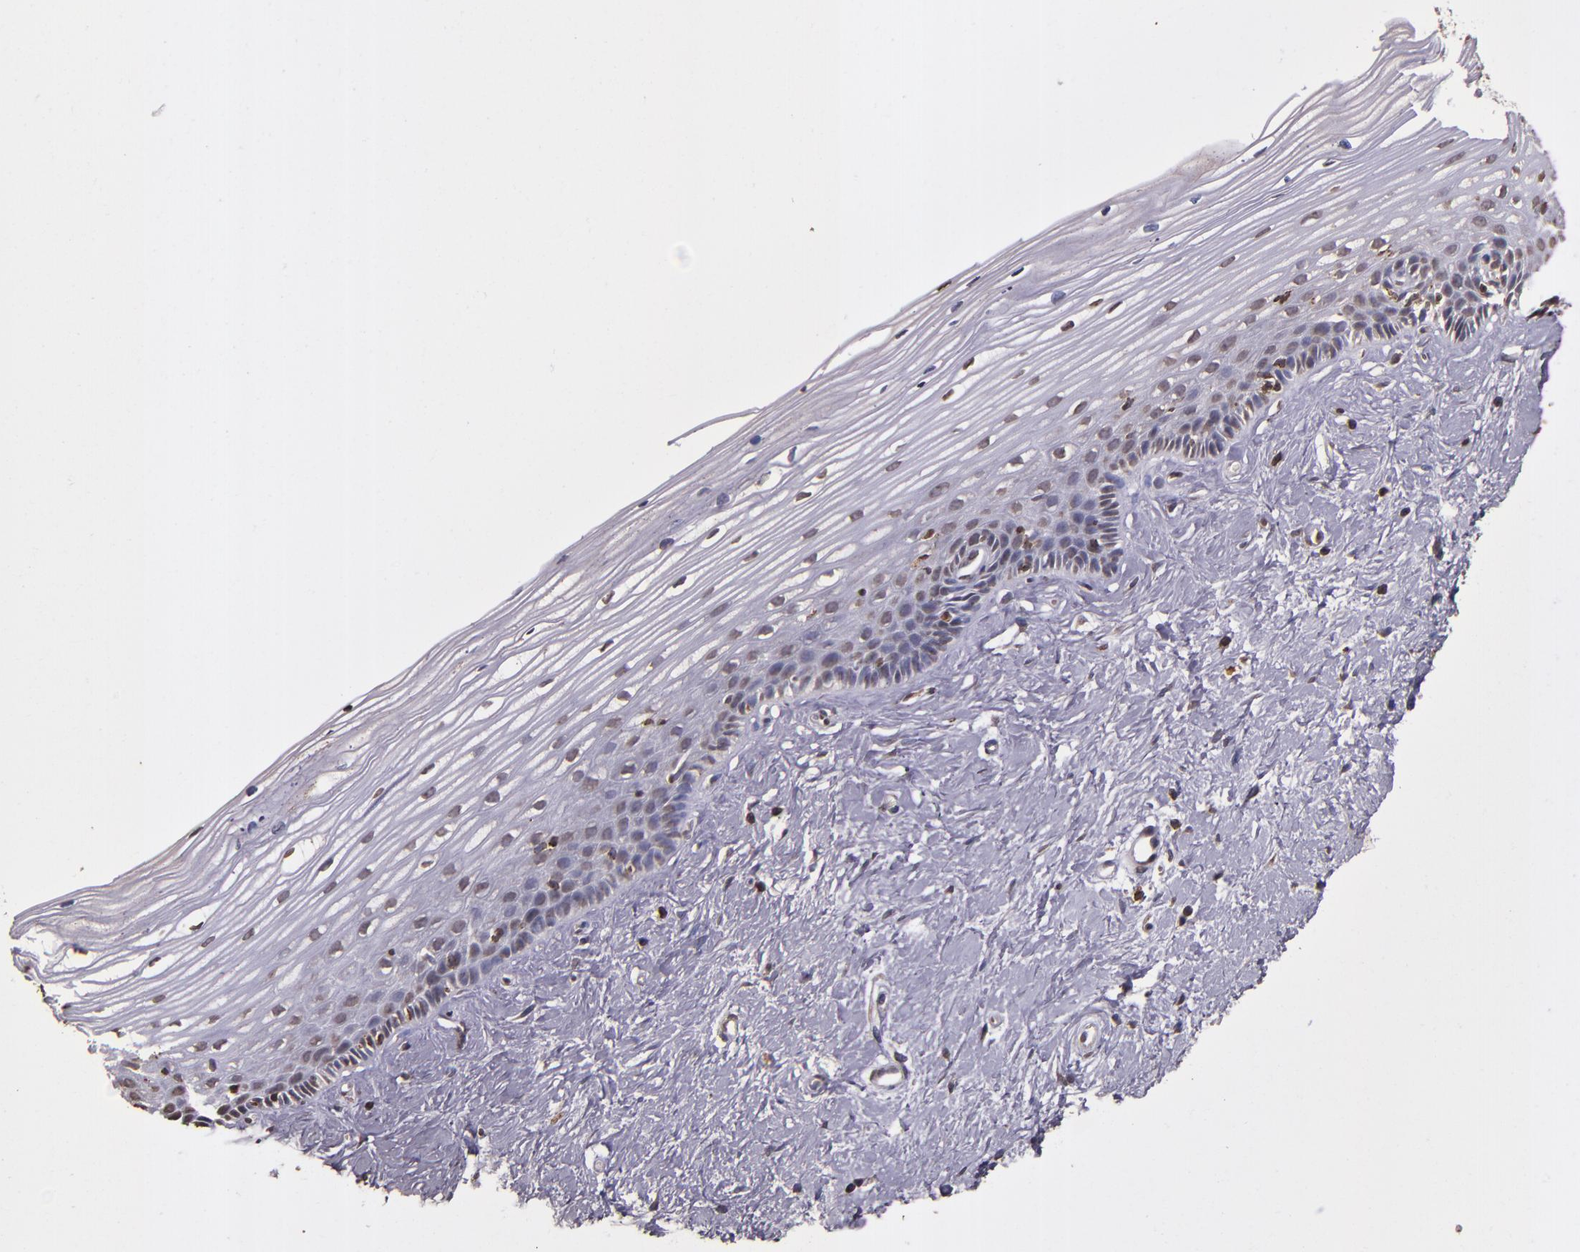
{"staining": {"intensity": "negative", "quantity": "none", "location": "none"}, "tissue": "cervix", "cell_type": "Glandular cells", "image_type": "normal", "snomed": [{"axis": "morphology", "description": "Normal tissue, NOS"}, {"axis": "topography", "description": "Cervix"}], "caption": "This is an immunohistochemistry micrograph of benign cervix. There is no staining in glandular cells.", "gene": "SLC2A3", "patient": {"sex": "female", "age": 40}}